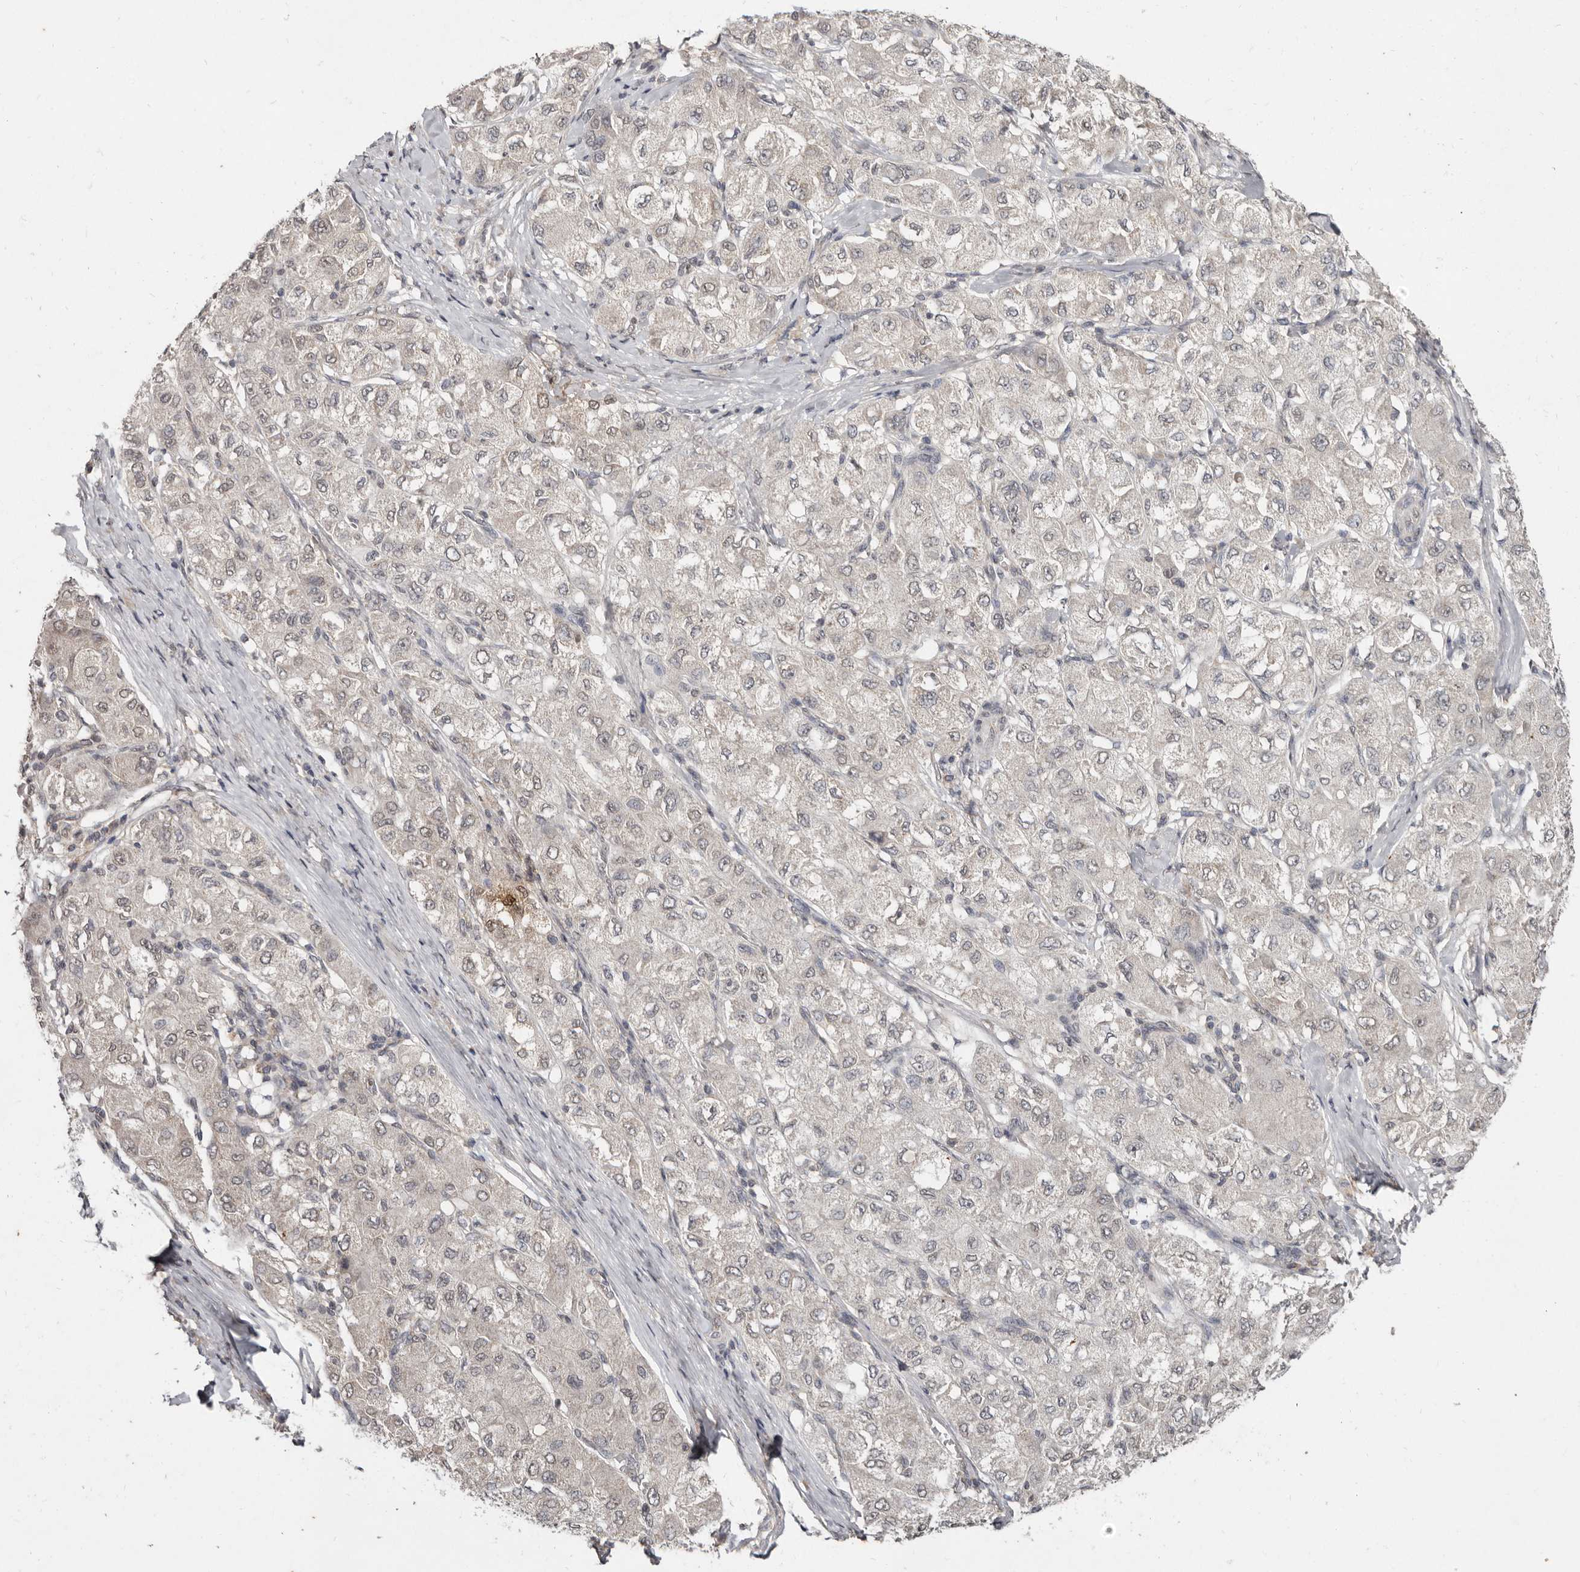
{"staining": {"intensity": "negative", "quantity": "none", "location": "none"}, "tissue": "liver cancer", "cell_type": "Tumor cells", "image_type": "cancer", "snomed": [{"axis": "morphology", "description": "Carcinoma, Hepatocellular, NOS"}, {"axis": "topography", "description": "Liver"}], "caption": "A high-resolution image shows immunohistochemistry staining of hepatocellular carcinoma (liver), which demonstrates no significant expression in tumor cells.", "gene": "LINGO2", "patient": {"sex": "male", "age": 80}}